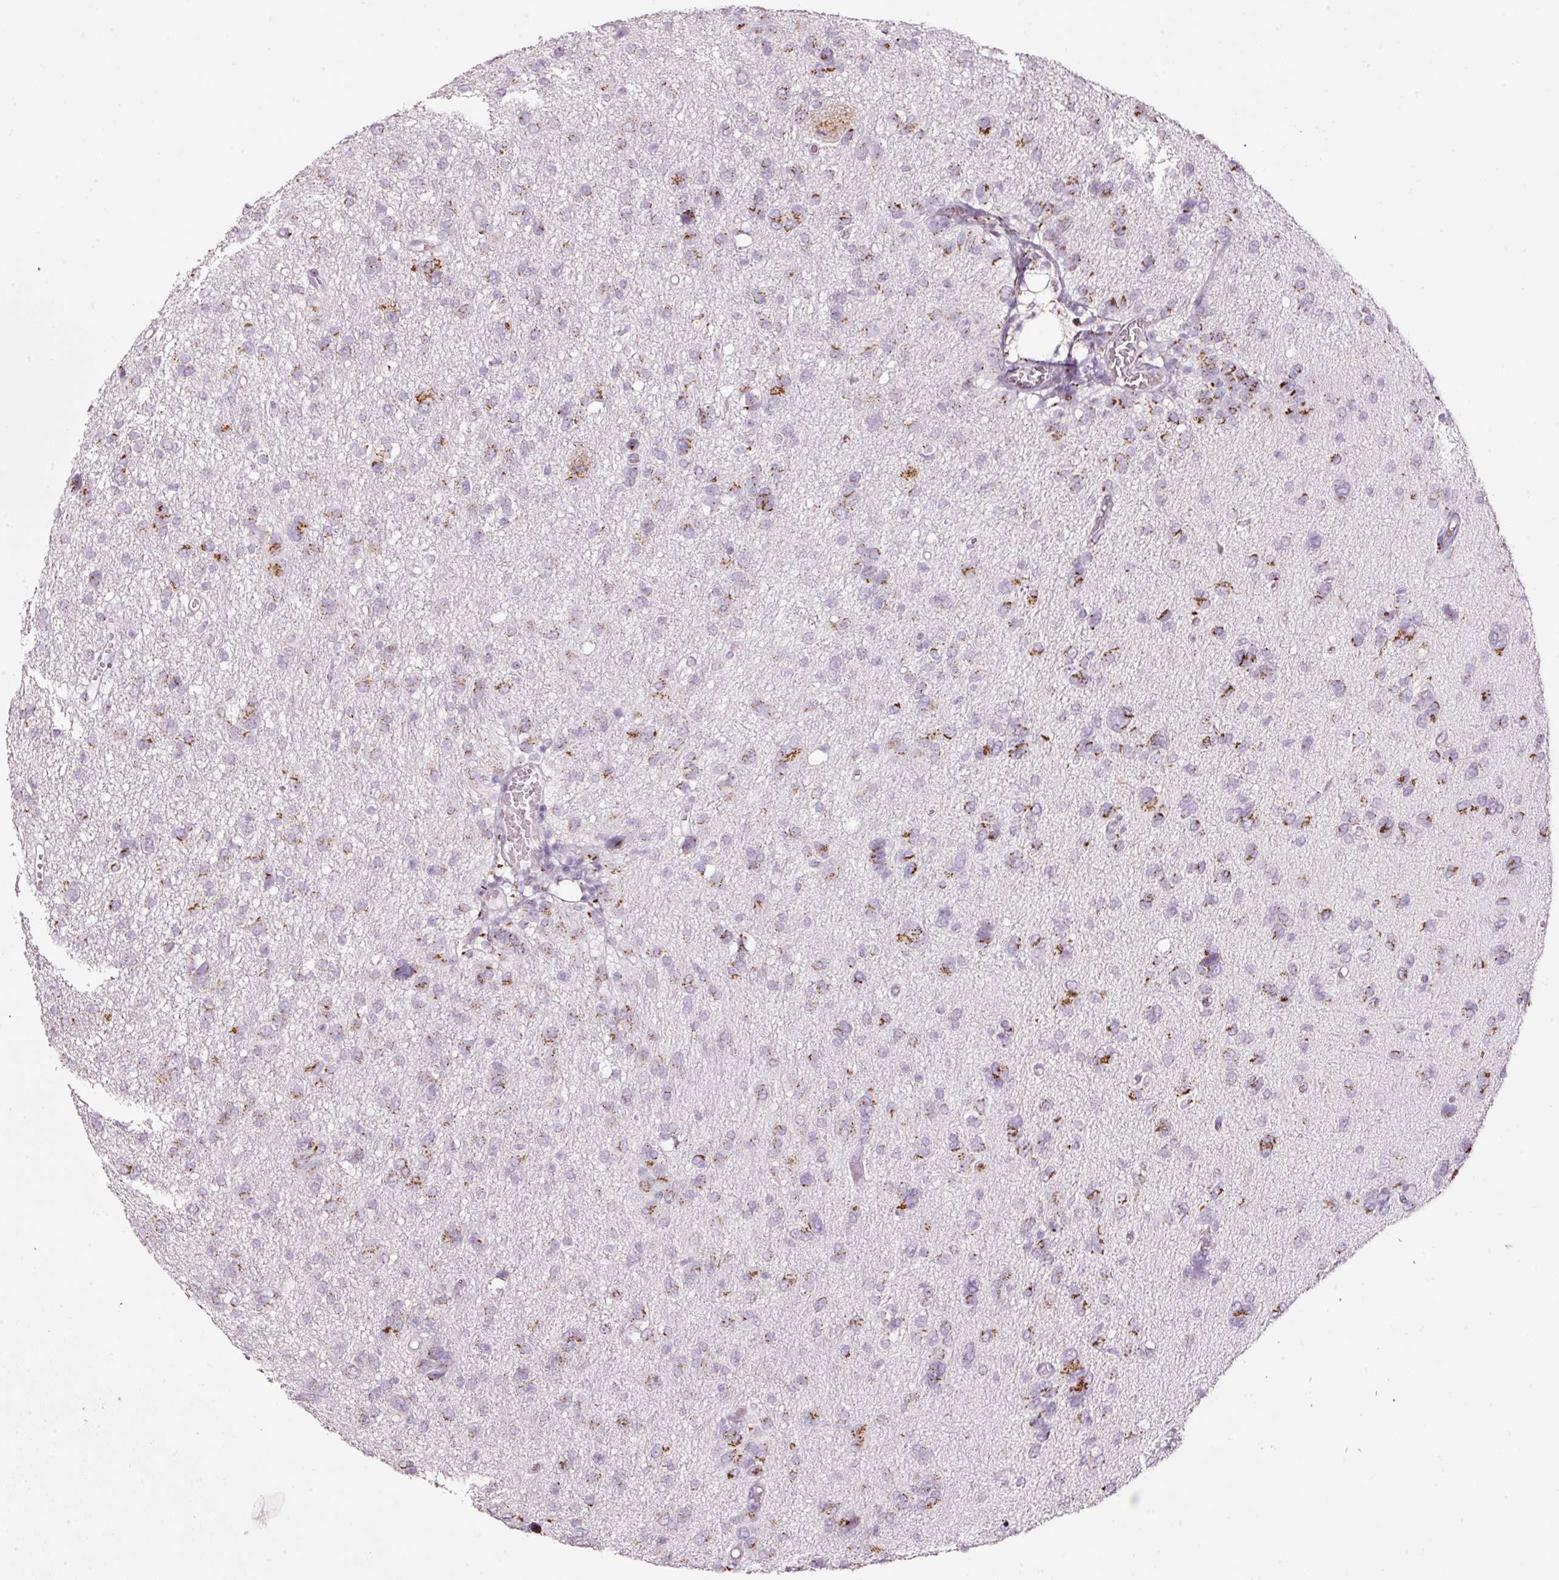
{"staining": {"intensity": "moderate", "quantity": ">75%", "location": "cytoplasmic/membranous"}, "tissue": "glioma", "cell_type": "Tumor cells", "image_type": "cancer", "snomed": [{"axis": "morphology", "description": "Glioma, malignant, High grade"}, {"axis": "topography", "description": "Brain"}], "caption": "Tumor cells exhibit medium levels of moderate cytoplasmic/membranous expression in about >75% of cells in malignant high-grade glioma.", "gene": "SDF4", "patient": {"sex": "female", "age": 59}}